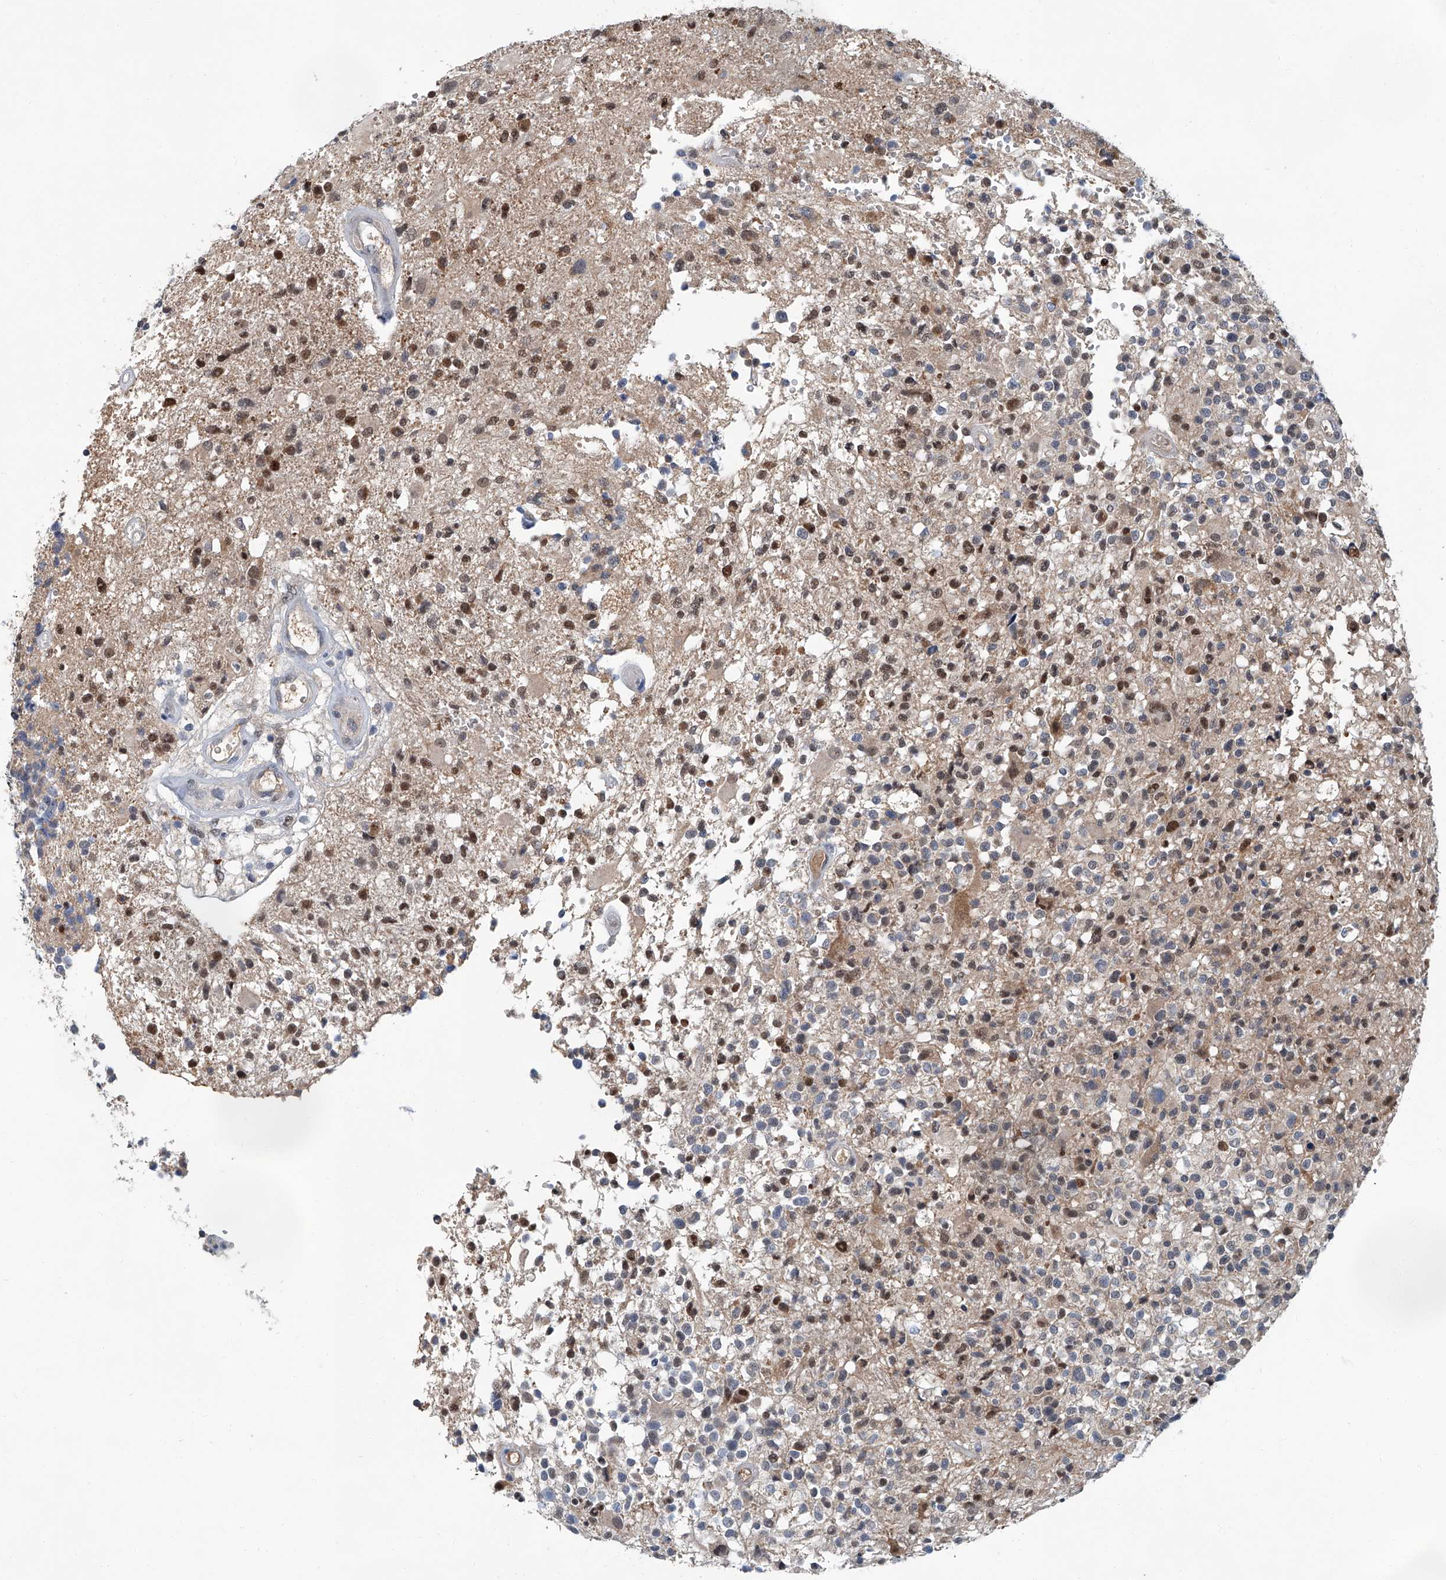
{"staining": {"intensity": "negative", "quantity": "none", "location": "none"}, "tissue": "glioma", "cell_type": "Tumor cells", "image_type": "cancer", "snomed": [{"axis": "morphology", "description": "Glioma, malignant, High grade"}, {"axis": "morphology", "description": "Glioblastoma, NOS"}, {"axis": "topography", "description": "Brain"}], "caption": "Immunohistochemistry photomicrograph of high-grade glioma (malignant) stained for a protein (brown), which exhibits no staining in tumor cells.", "gene": "CLK1", "patient": {"sex": "male", "age": 60}}